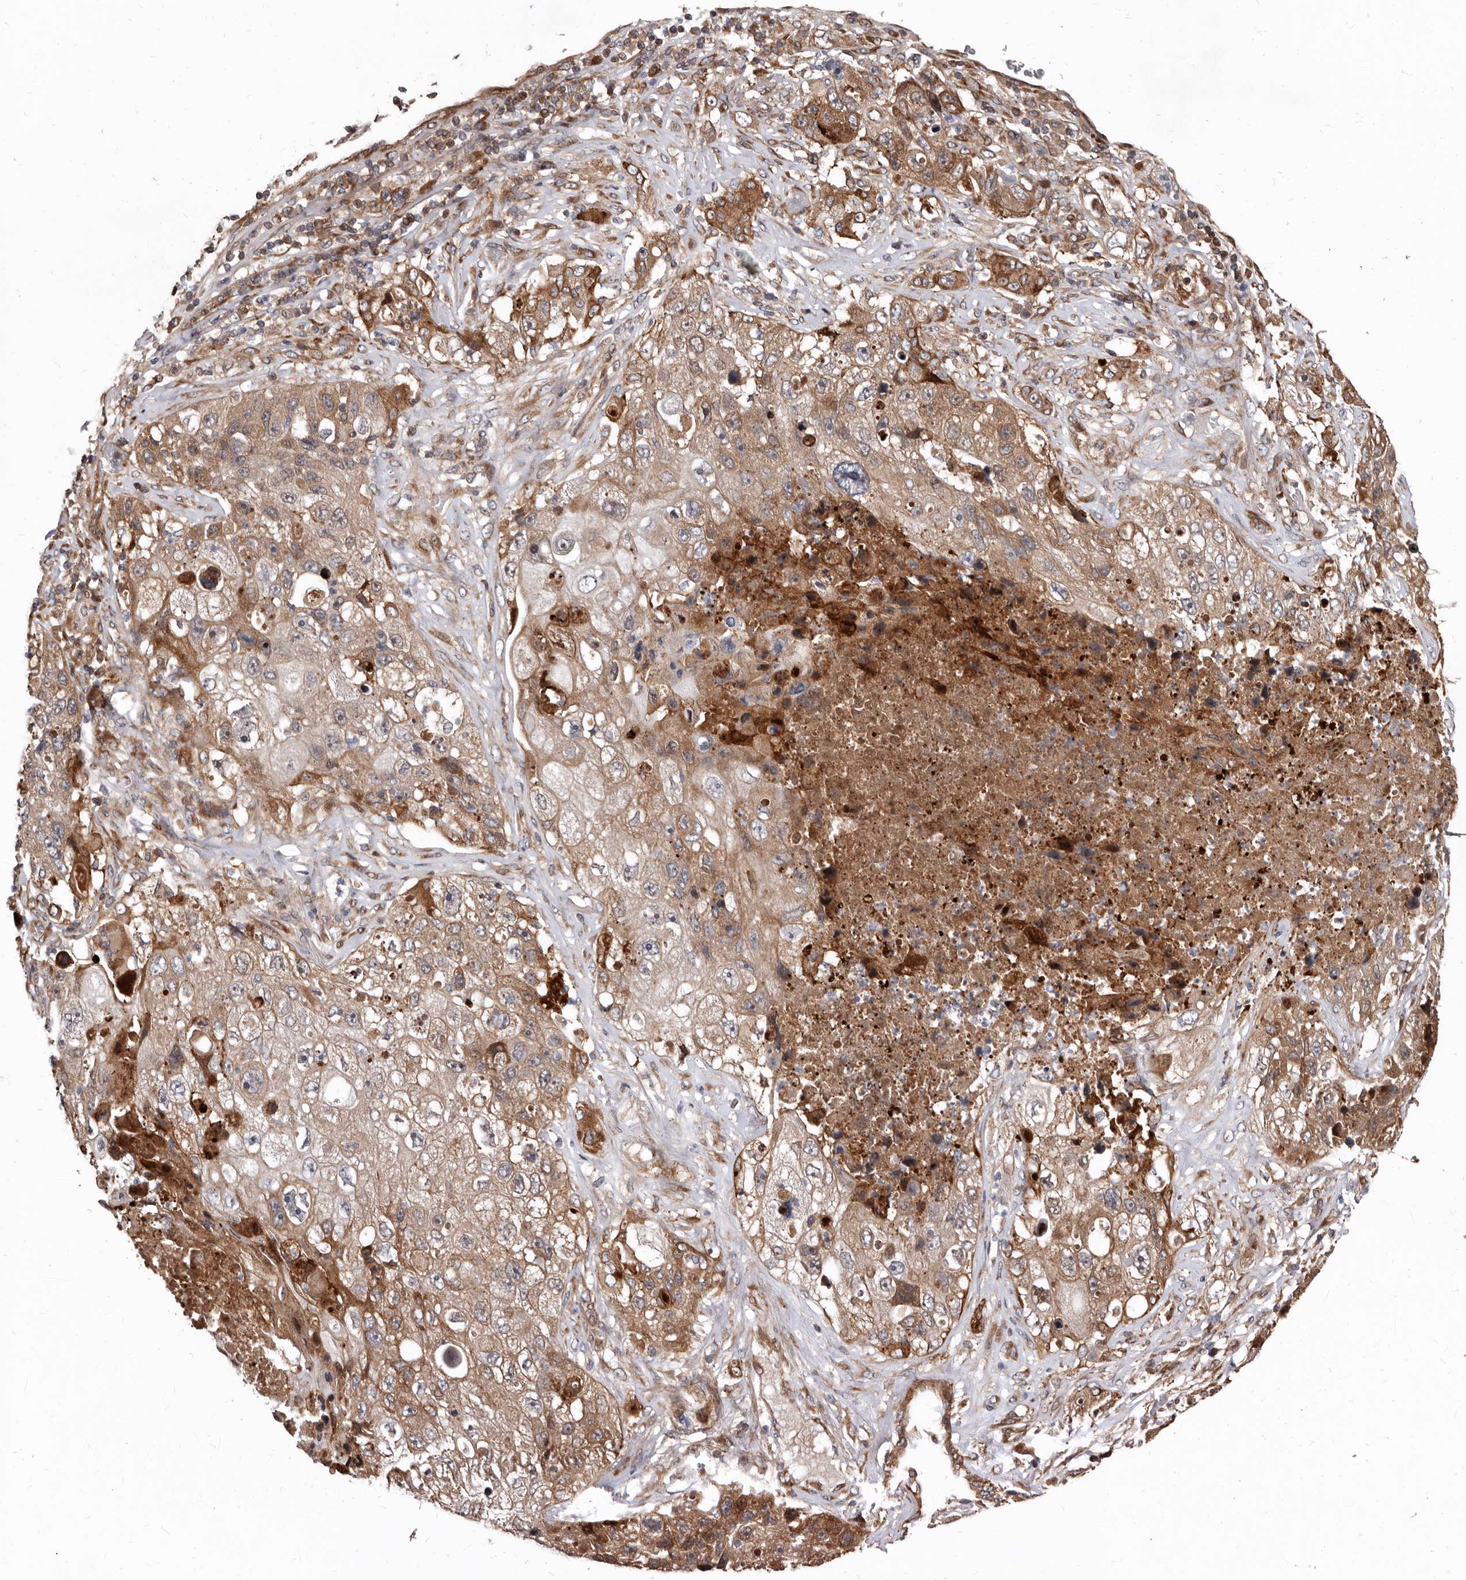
{"staining": {"intensity": "moderate", "quantity": ">75%", "location": "cytoplasmic/membranous"}, "tissue": "lung cancer", "cell_type": "Tumor cells", "image_type": "cancer", "snomed": [{"axis": "morphology", "description": "Squamous cell carcinoma, NOS"}, {"axis": "topography", "description": "Lung"}], "caption": "Tumor cells exhibit medium levels of moderate cytoplasmic/membranous expression in about >75% of cells in lung cancer.", "gene": "WEE2", "patient": {"sex": "male", "age": 61}}